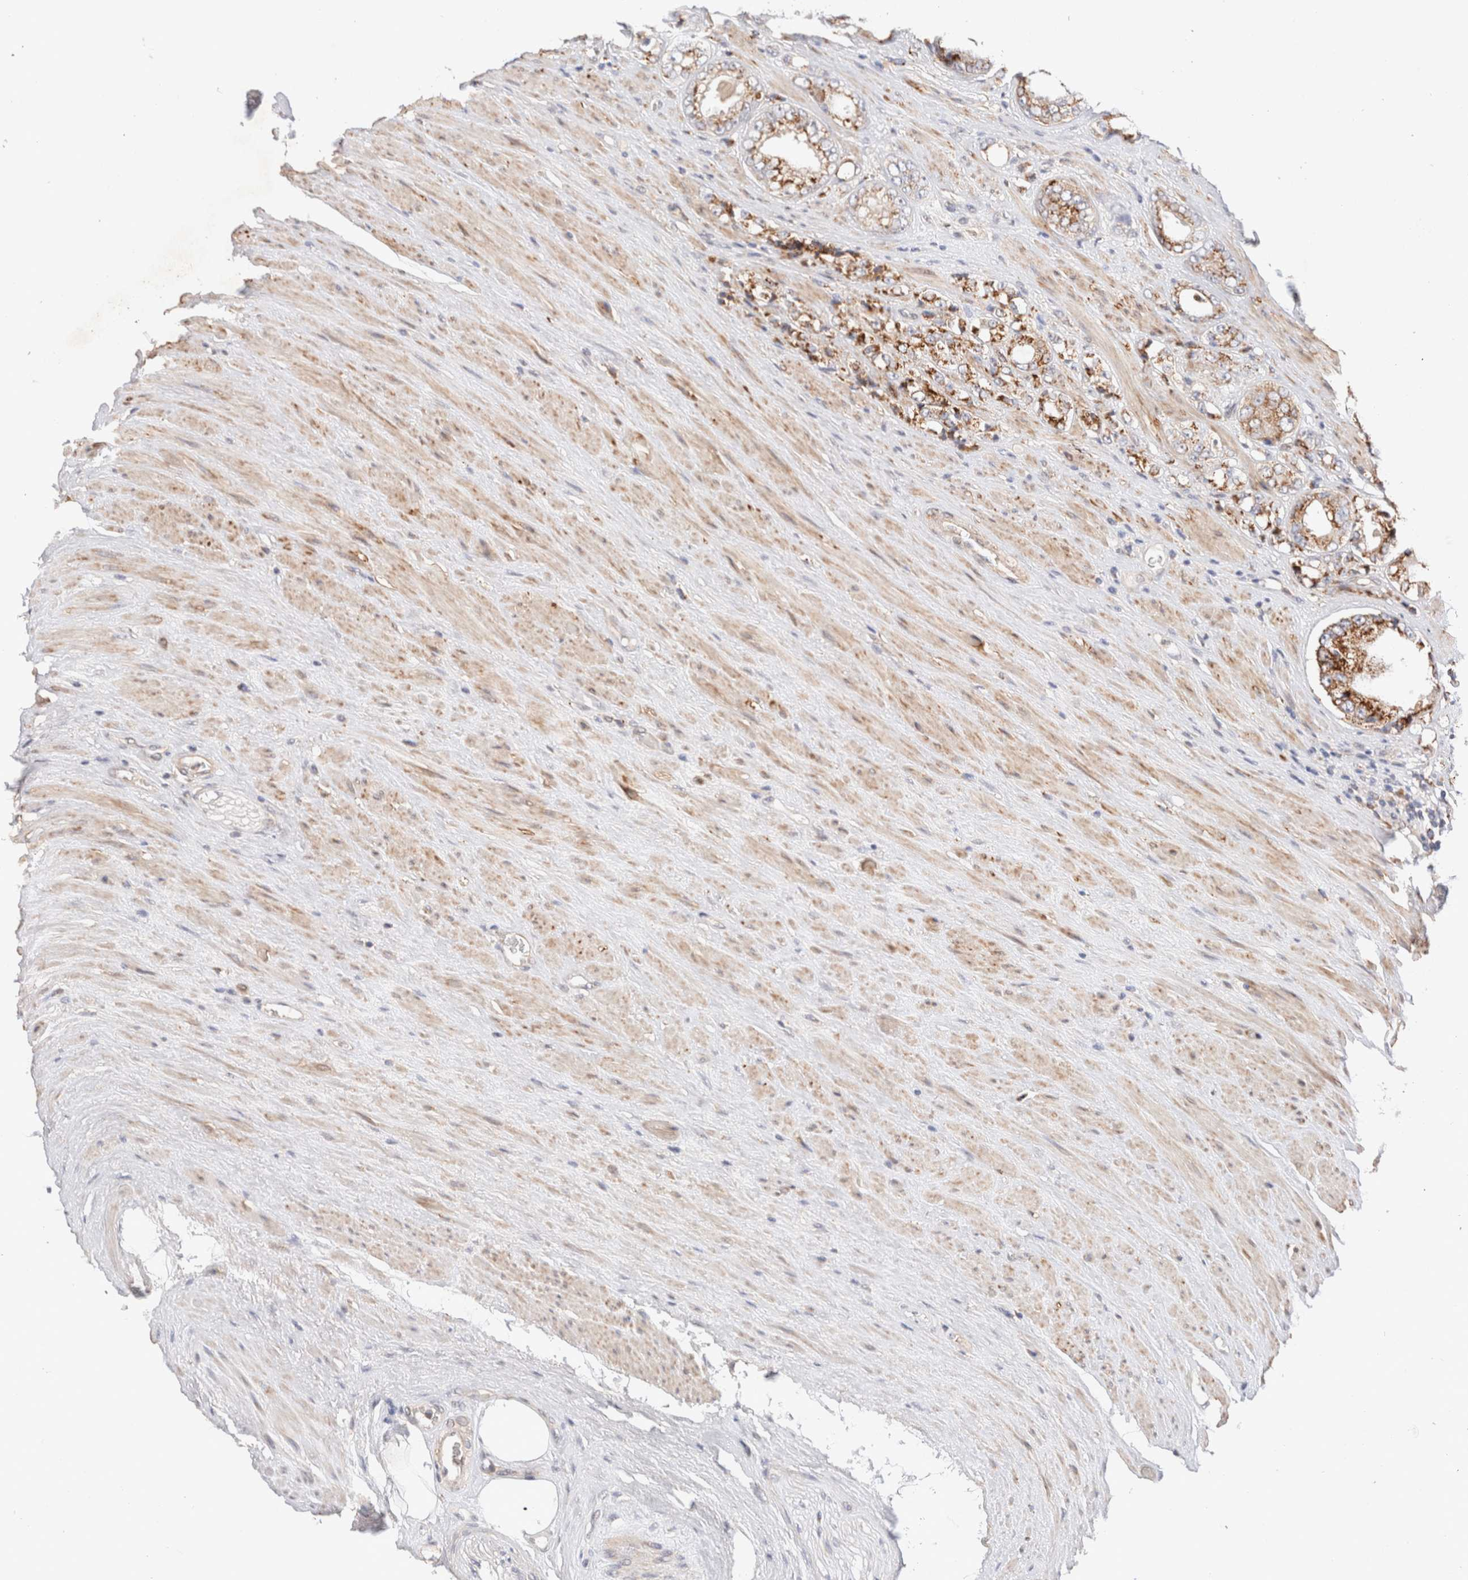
{"staining": {"intensity": "moderate", "quantity": ">75%", "location": "cytoplasmic/membranous"}, "tissue": "prostate cancer", "cell_type": "Tumor cells", "image_type": "cancer", "snomed": [{"axis": "morphology", "description": "Adenocarcinoma, High grade"}, {"axis": "topography", "description": "Prostate"}], "caption": "Protein staining displays moderate cytoplasmic/membranous expression in about >75% of tumor cells in prostate cancer.", "gene": "RABEPK", "patient": {"sex": "male", "age": 61}}